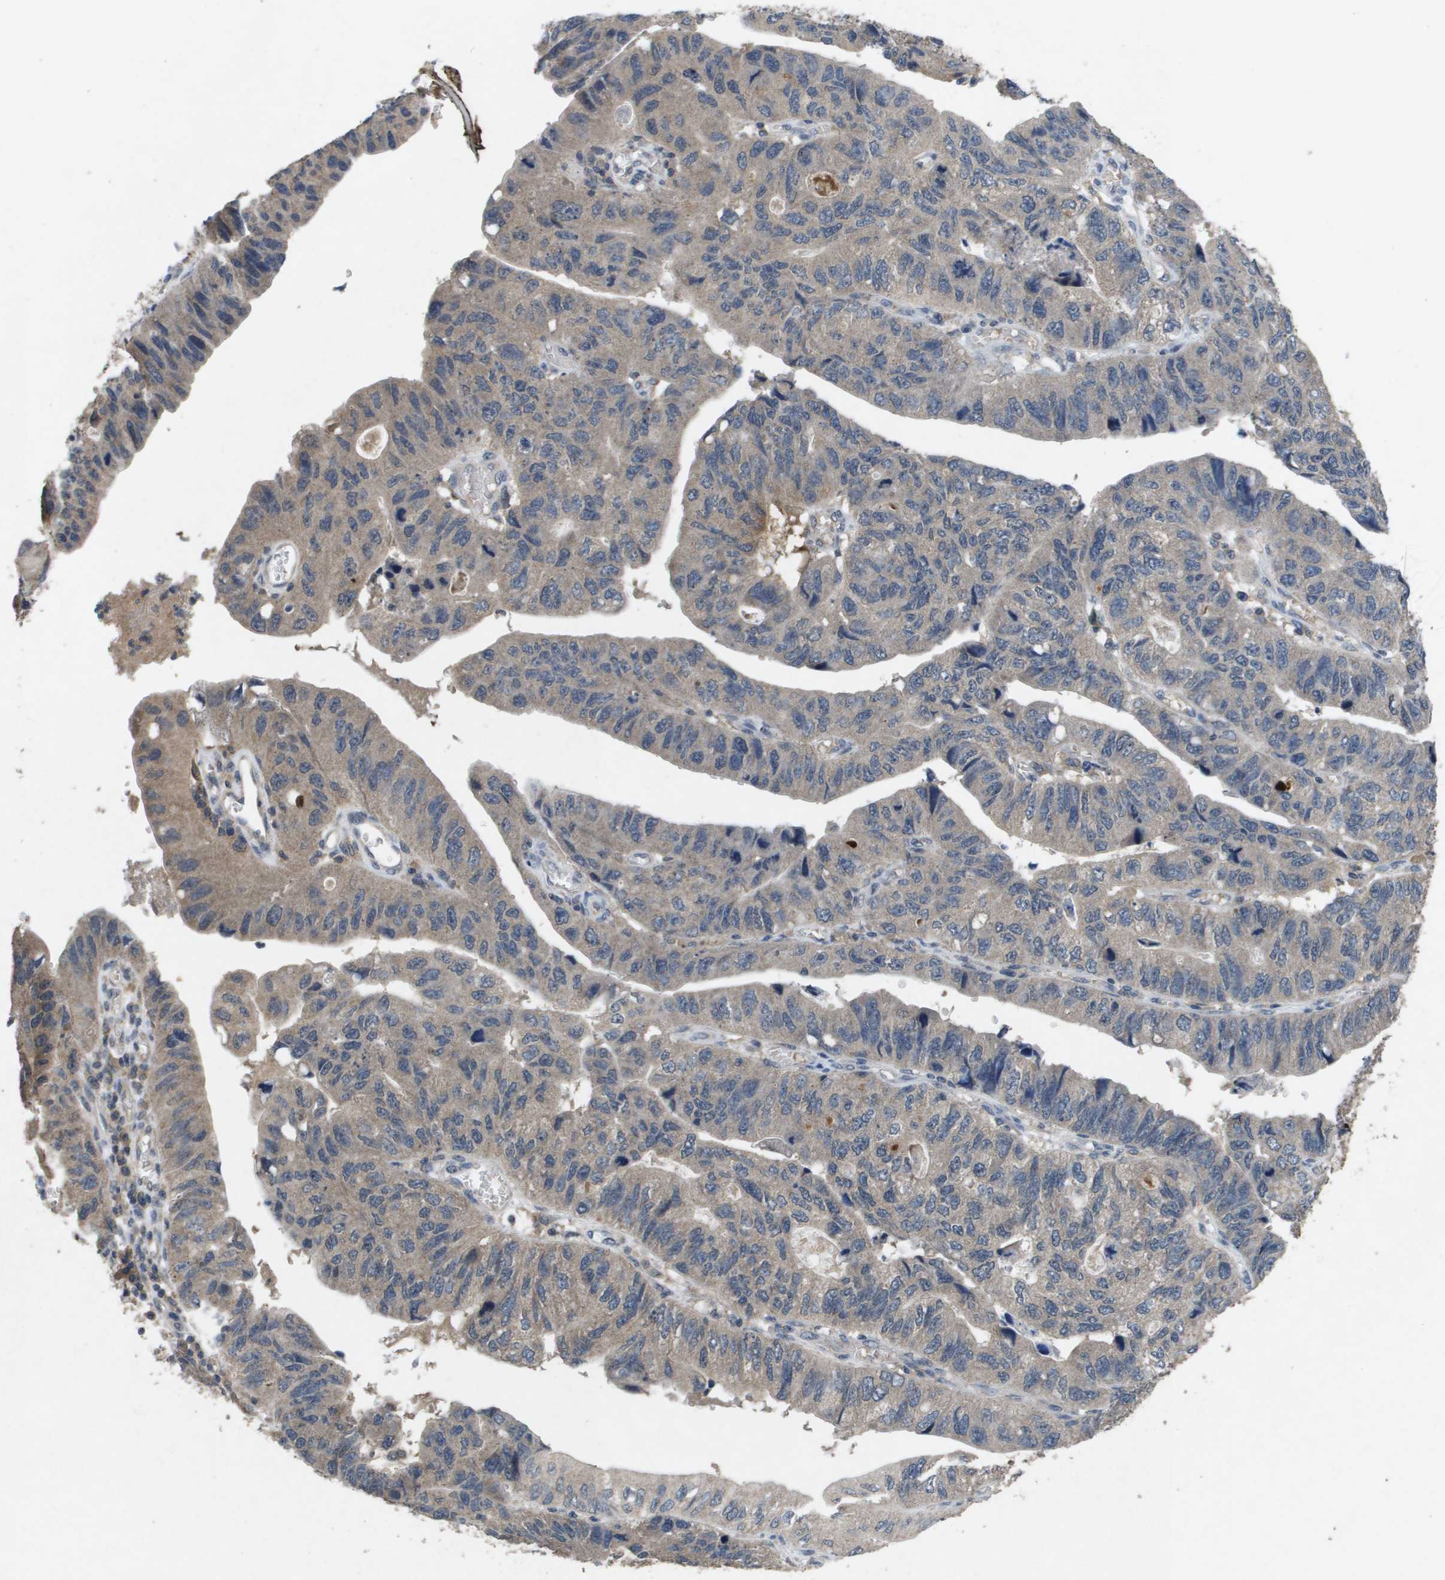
{"staining": {"intensity": "weak", "quantity": "25%-75%", "location": "cytoplasmic/membranous"}, "tissue": "stomach cancer", "cell_type": "Tumor cells", "image_type": "cancer", "snomed": [{"axis": "morphology", "description": "Adenocarcinoma, NOS"}, {"axis": "topography", "description": "Stomach"}], "caption": "Human stomach cancer (adenocarcinoma) stained with a protein marker reveals weak staining in tumor cells.", "gene": "PROC", "patient": {"sex": "male", "age": 59}}